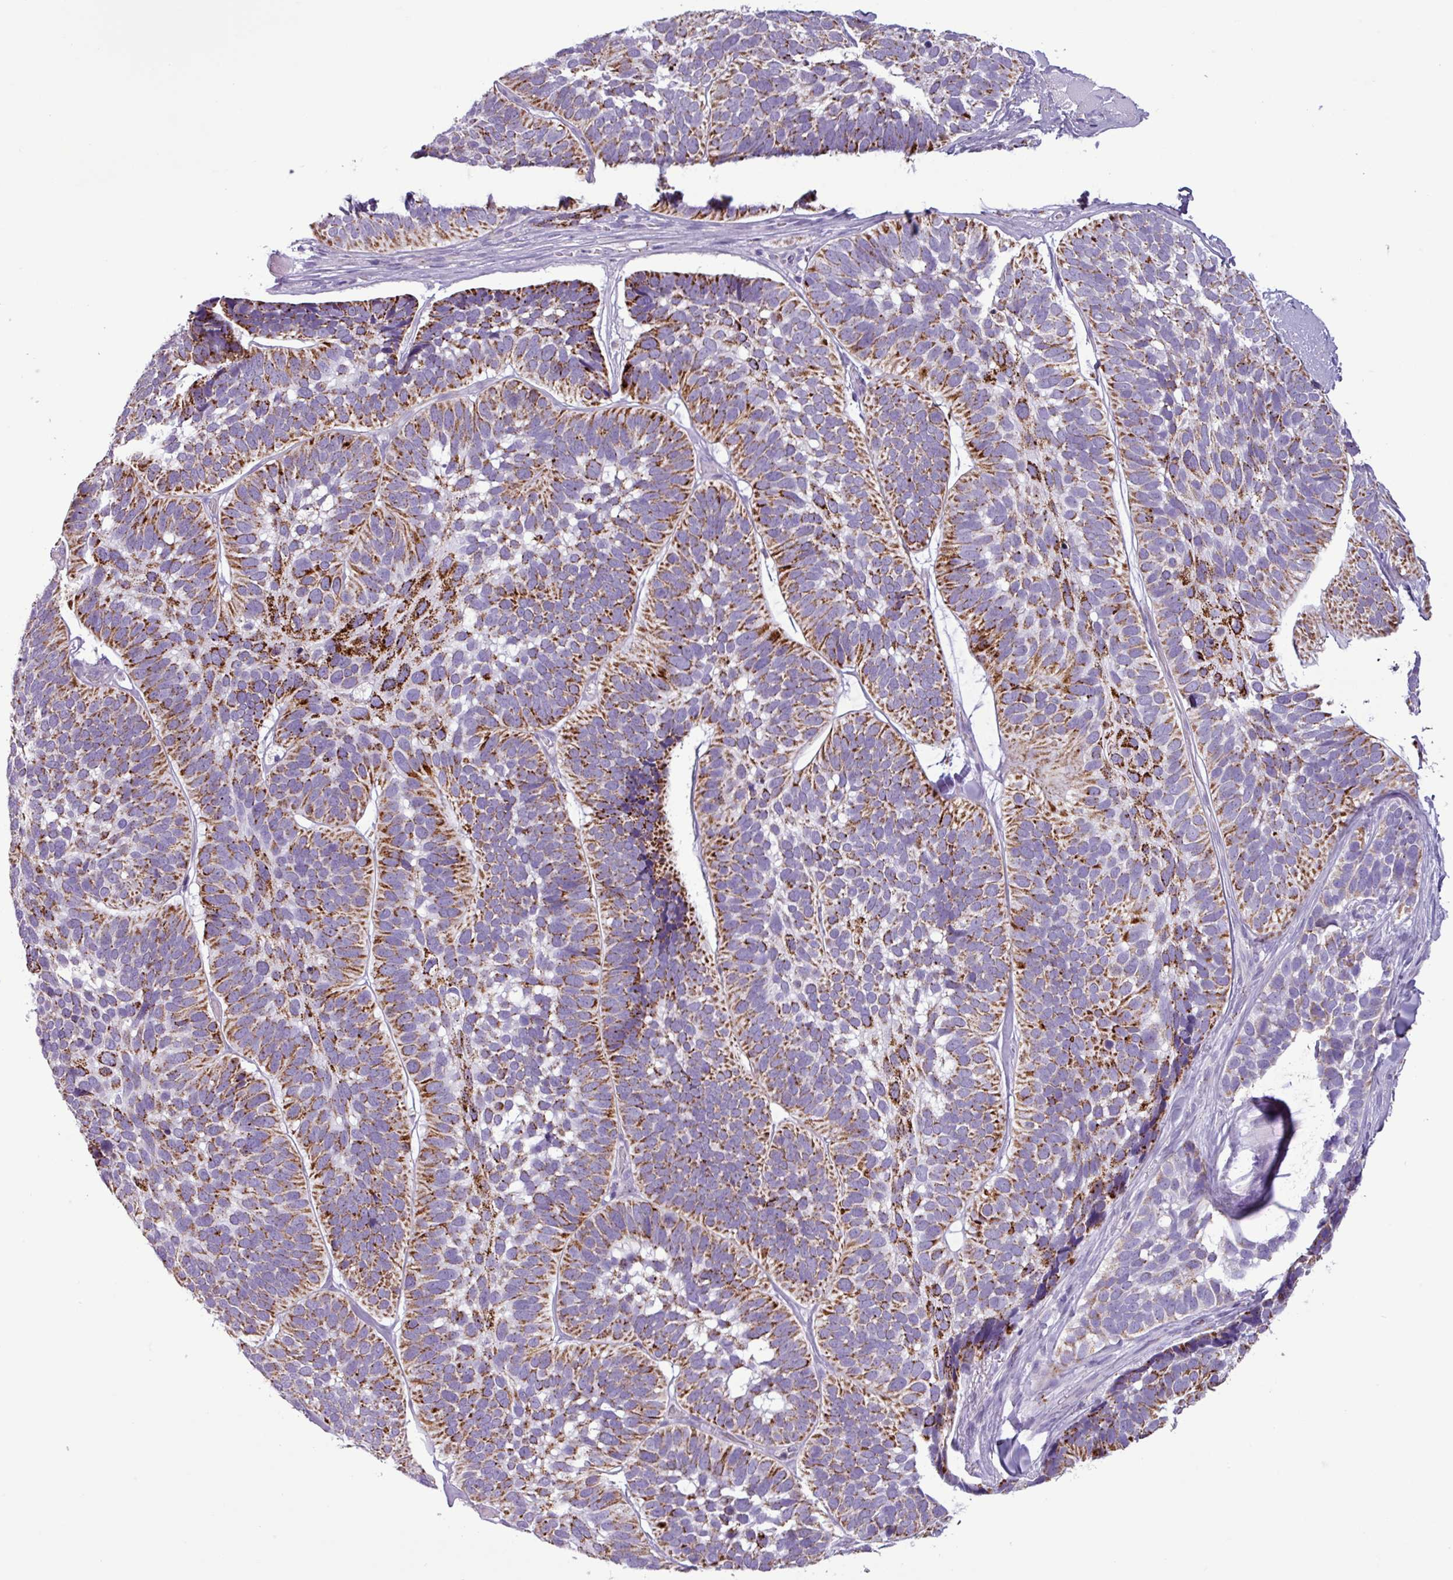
{"staining": {"intensity": "strong", "quantity": ">75%", "location": "cytoplasmic/membranous"}, "tissue": "skin cancer", "cell_type": "Tumor cells", "image_type": "cancer", "snomed": [{"axis": "morphology", "description": "Basal cell carcinoma"}, {"axis": "topography", "description": "Skin"}], "caption": "Basal cell carcinoma (skin) stained with a protein marker reveals strong staining in tumor cells.", "gene": "ZNF667", "patient": {"sex": "male", "age": 62}}